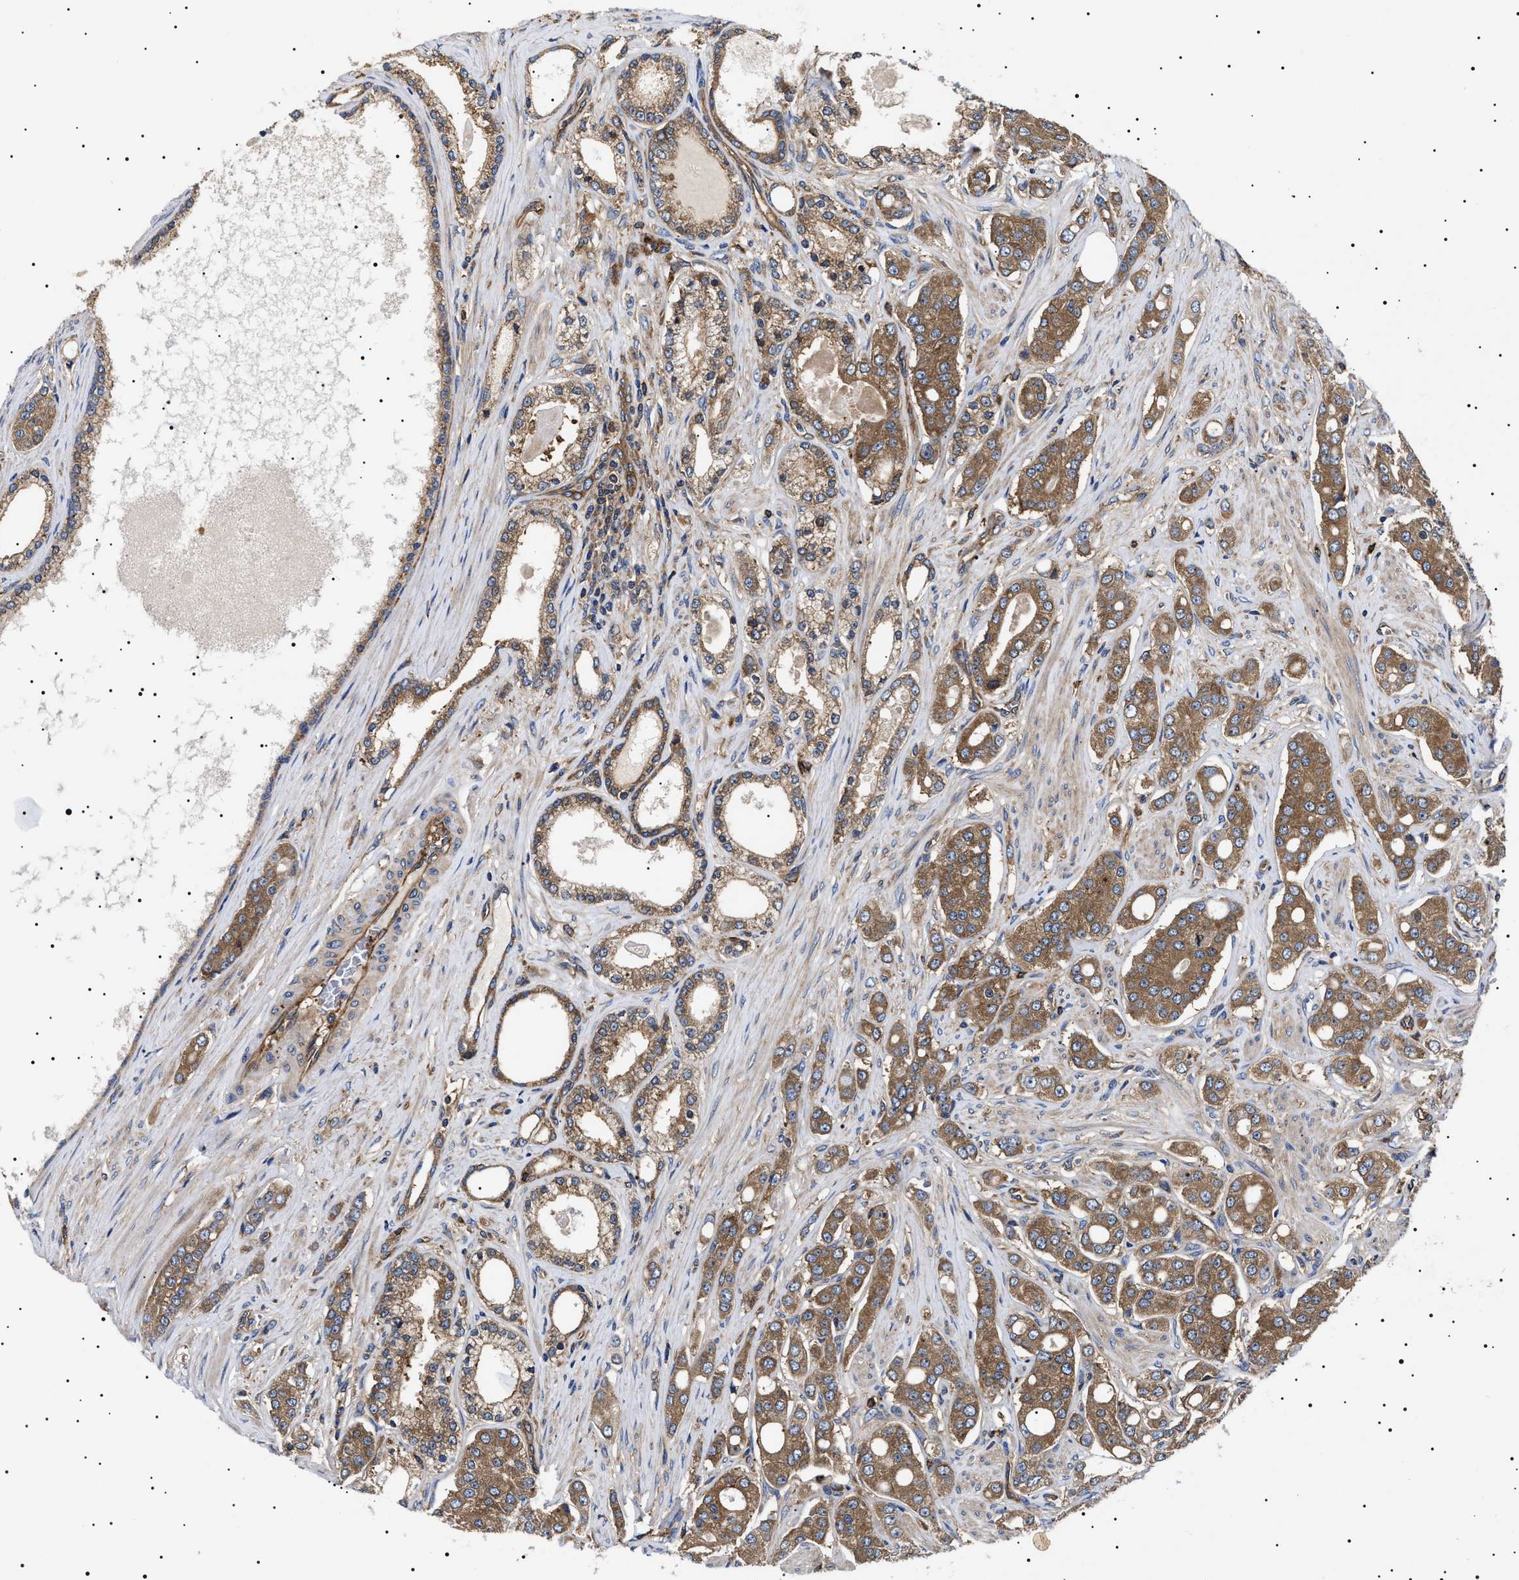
{"staining": {"intensity": "moderate", "quantity": ">75%", "location": "cytoplasmic/membranous"}, "tissue": "prostate cancer", "cell_type": "Tumor cells", "image_type": "cancer", "snomed": [{"axis": "morphology", "description": "Adenocarcinoma, High grade"}, {"axis": "topography", "description": "Prostate"}], "caption": "Protein staining of prostate cancer tissue displays moderate cytoplasmic/membranous staining in about >75% of tumor cells. (IHC, brightfield microscopy, high magnification).", "gene": "TPP2", "patient": {"sex": "male", "age": 71}}